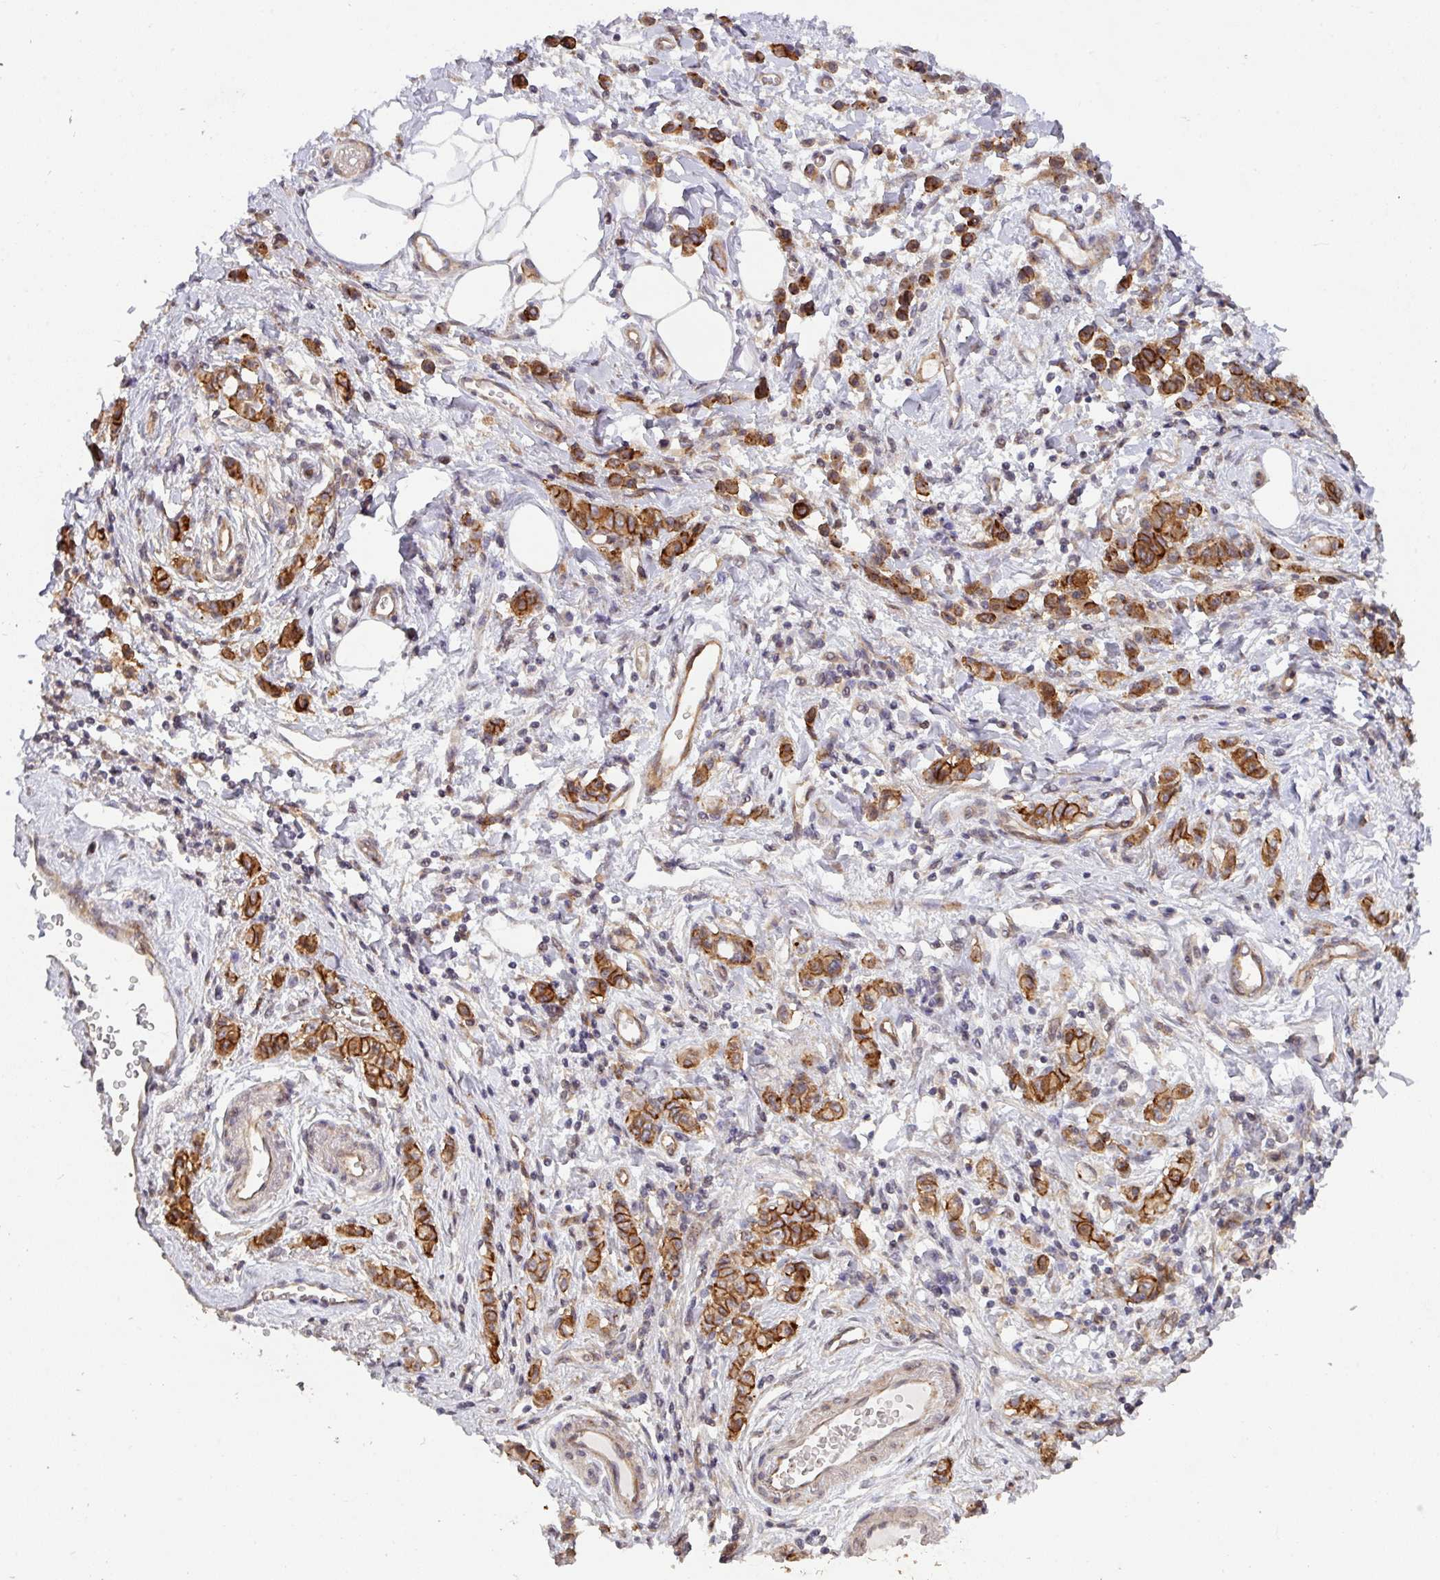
{"staining": {"intensity": "strong", "quantity": ">75%", "location": "cytoplasmic/membranous"}, "tissue": "stomach cancer", "cell_type": "Tumor cells", "image_type": "cancer", "snomed": [{"axis": "morphology", "description": "Adenocarcinoma, NOS"}, {"axis": "topography", "description": "Stomach"}], "caption": "This photomicrograph shows IHC staining of human adenocarcinoma (stomach), with high strong cytoplasmic/membranous staining in about >75% of tumor cells.", "gene": "CYFIP2", "patient": {"sex": "male", "age": 77}}